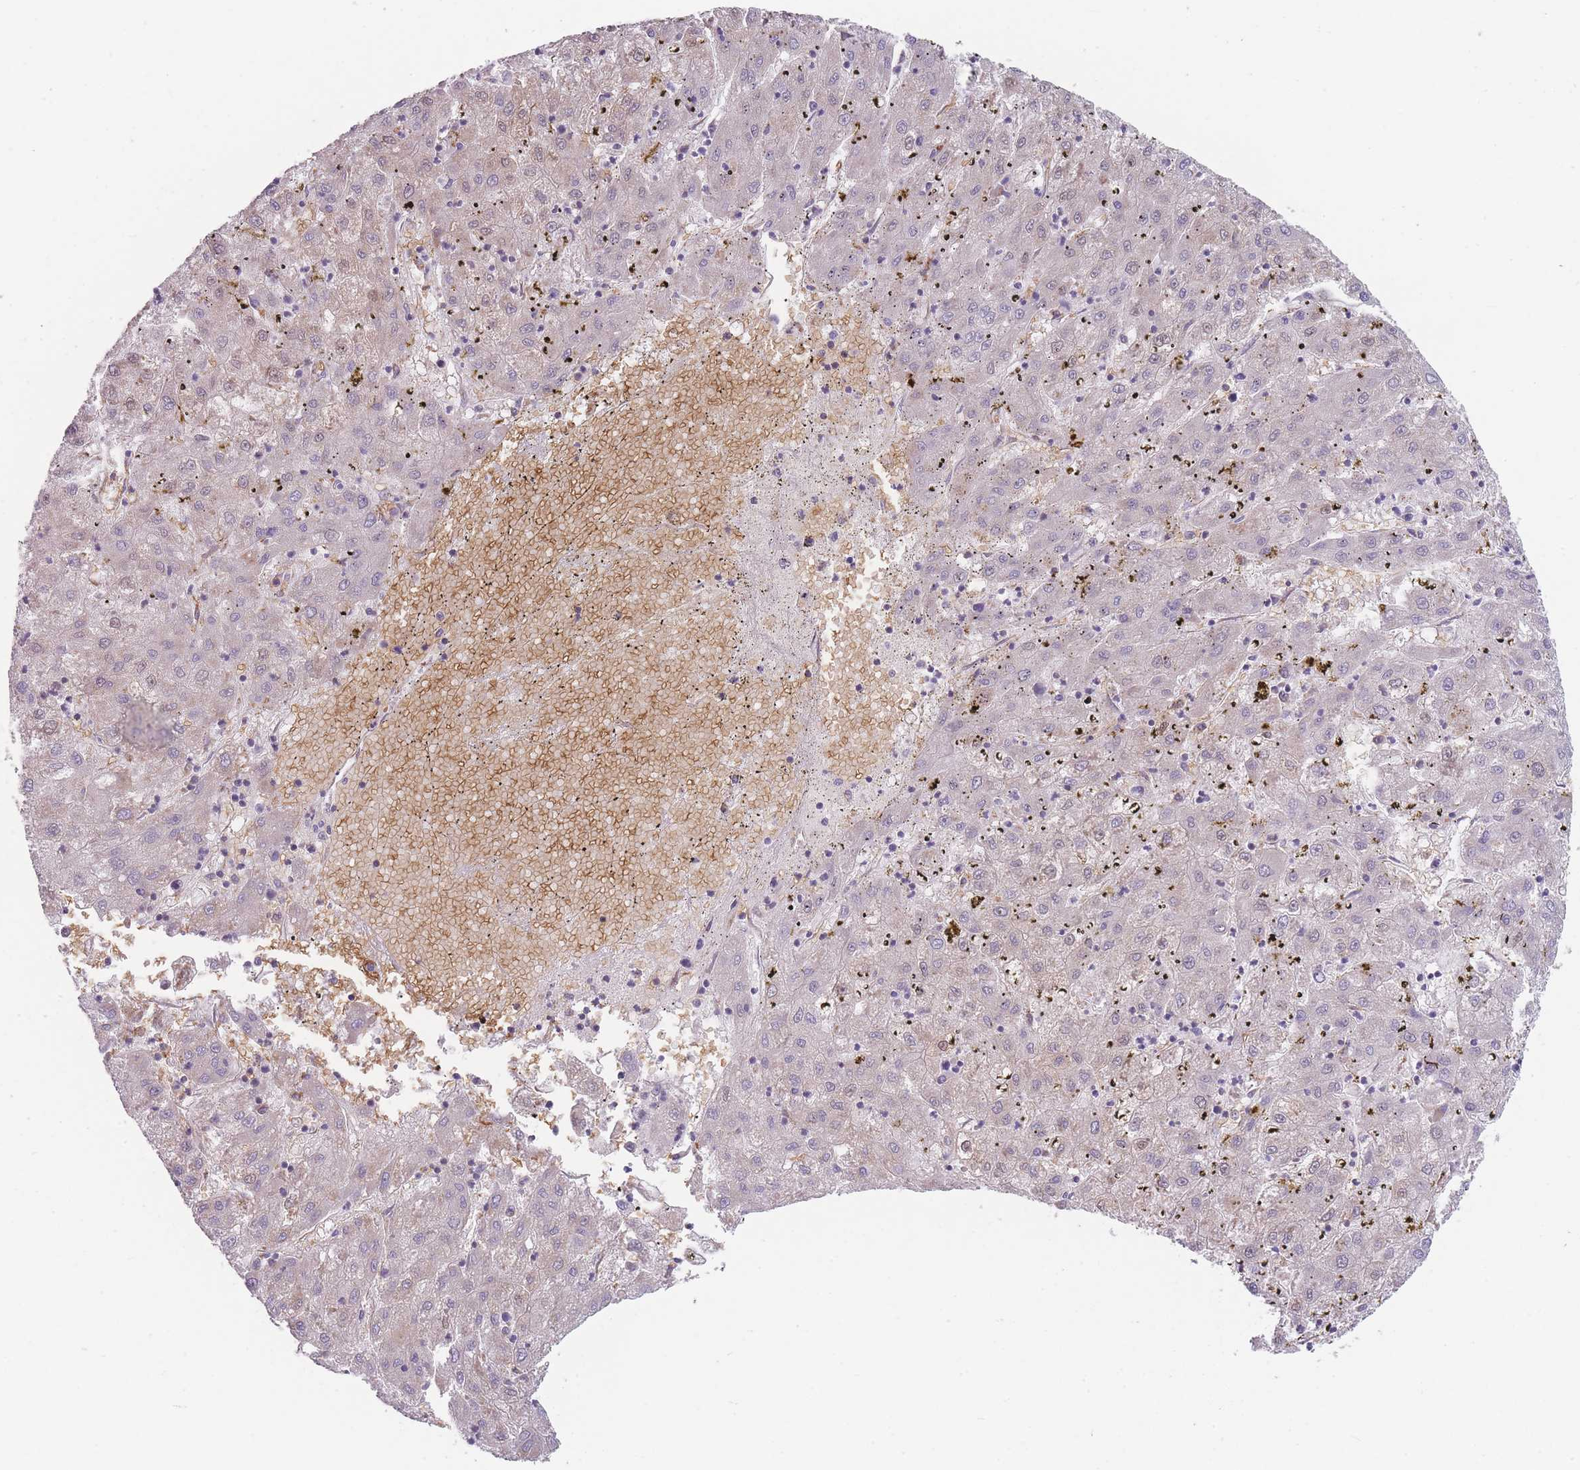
{"staining": {"intensity": "negative", "quantity": "none", "location": "none"}, "tissue": "liver cancer", "cell_type": "Tumor cells", "image_type": "cancer", "snomed": [{"axis": "morphology", "description": "Carcinoma, Hepatocellular, NOS"}, {"axis": "topography", "description": "Liver"}], "caption": "This is an immunohistochemistry (IHC) image of human liver hepatocellular carcinoma. There is no staining in tumor cells.", "gene": "SMPD4", "patient": {"sex": "male", "age": 72}}